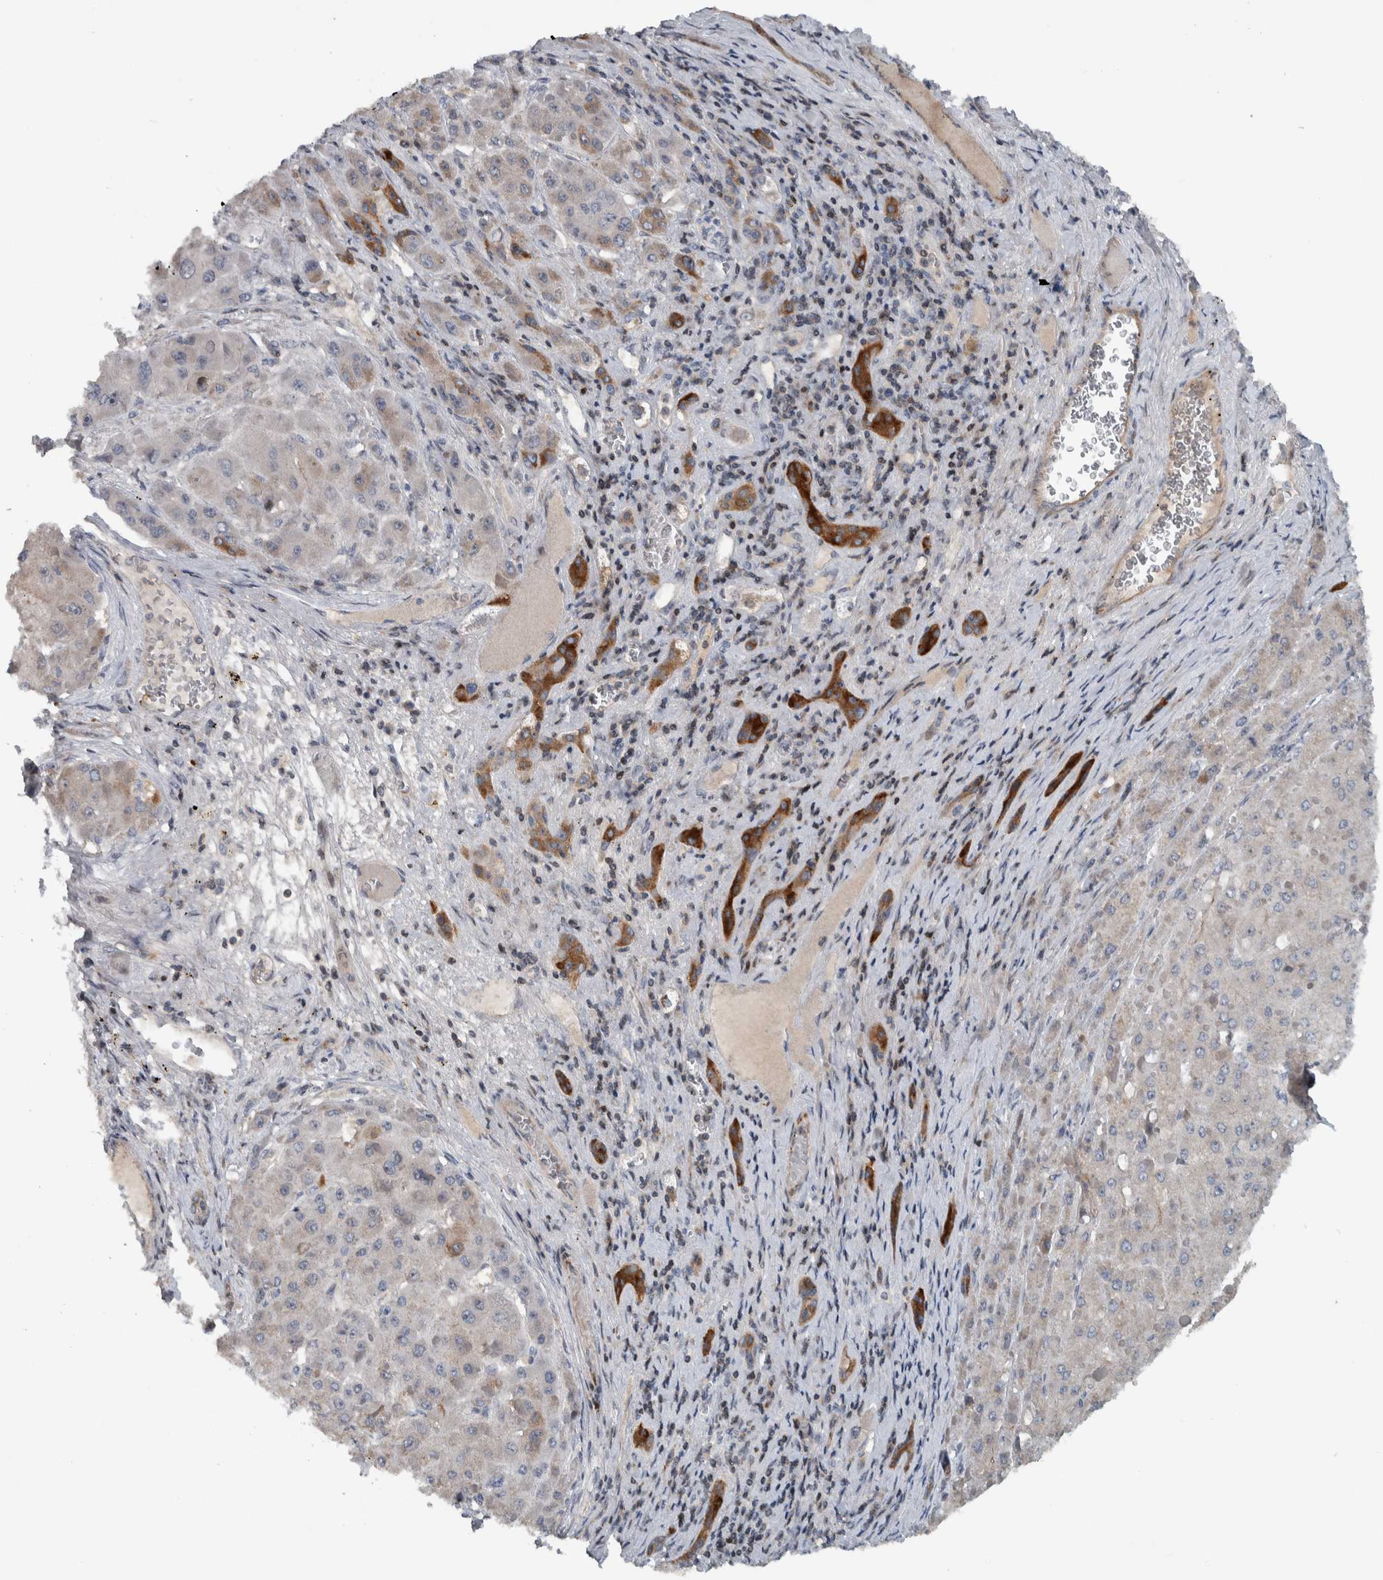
{"staining": {"intensity": "weak", "quantity": "<25%", "location": "cytoplasmic/membranous"}, "tissue": "liver cancer", "cell_type": "Tumor cells", "image_type": "cancer", "snomed": [{"axis": "morphology", "description": "Carcinoma, Hepatocellular, NOS"}, {"axis": "topography", "description": "Liver"}], "caption": "DAB immunohistochemical staining of liver hepatocellular carcinoma shows no significant expression in tumor cells. Nuclei are stained in blue.", "gene": "BAIAP2L1", "patient": {"sex": "female", "age": 73}}